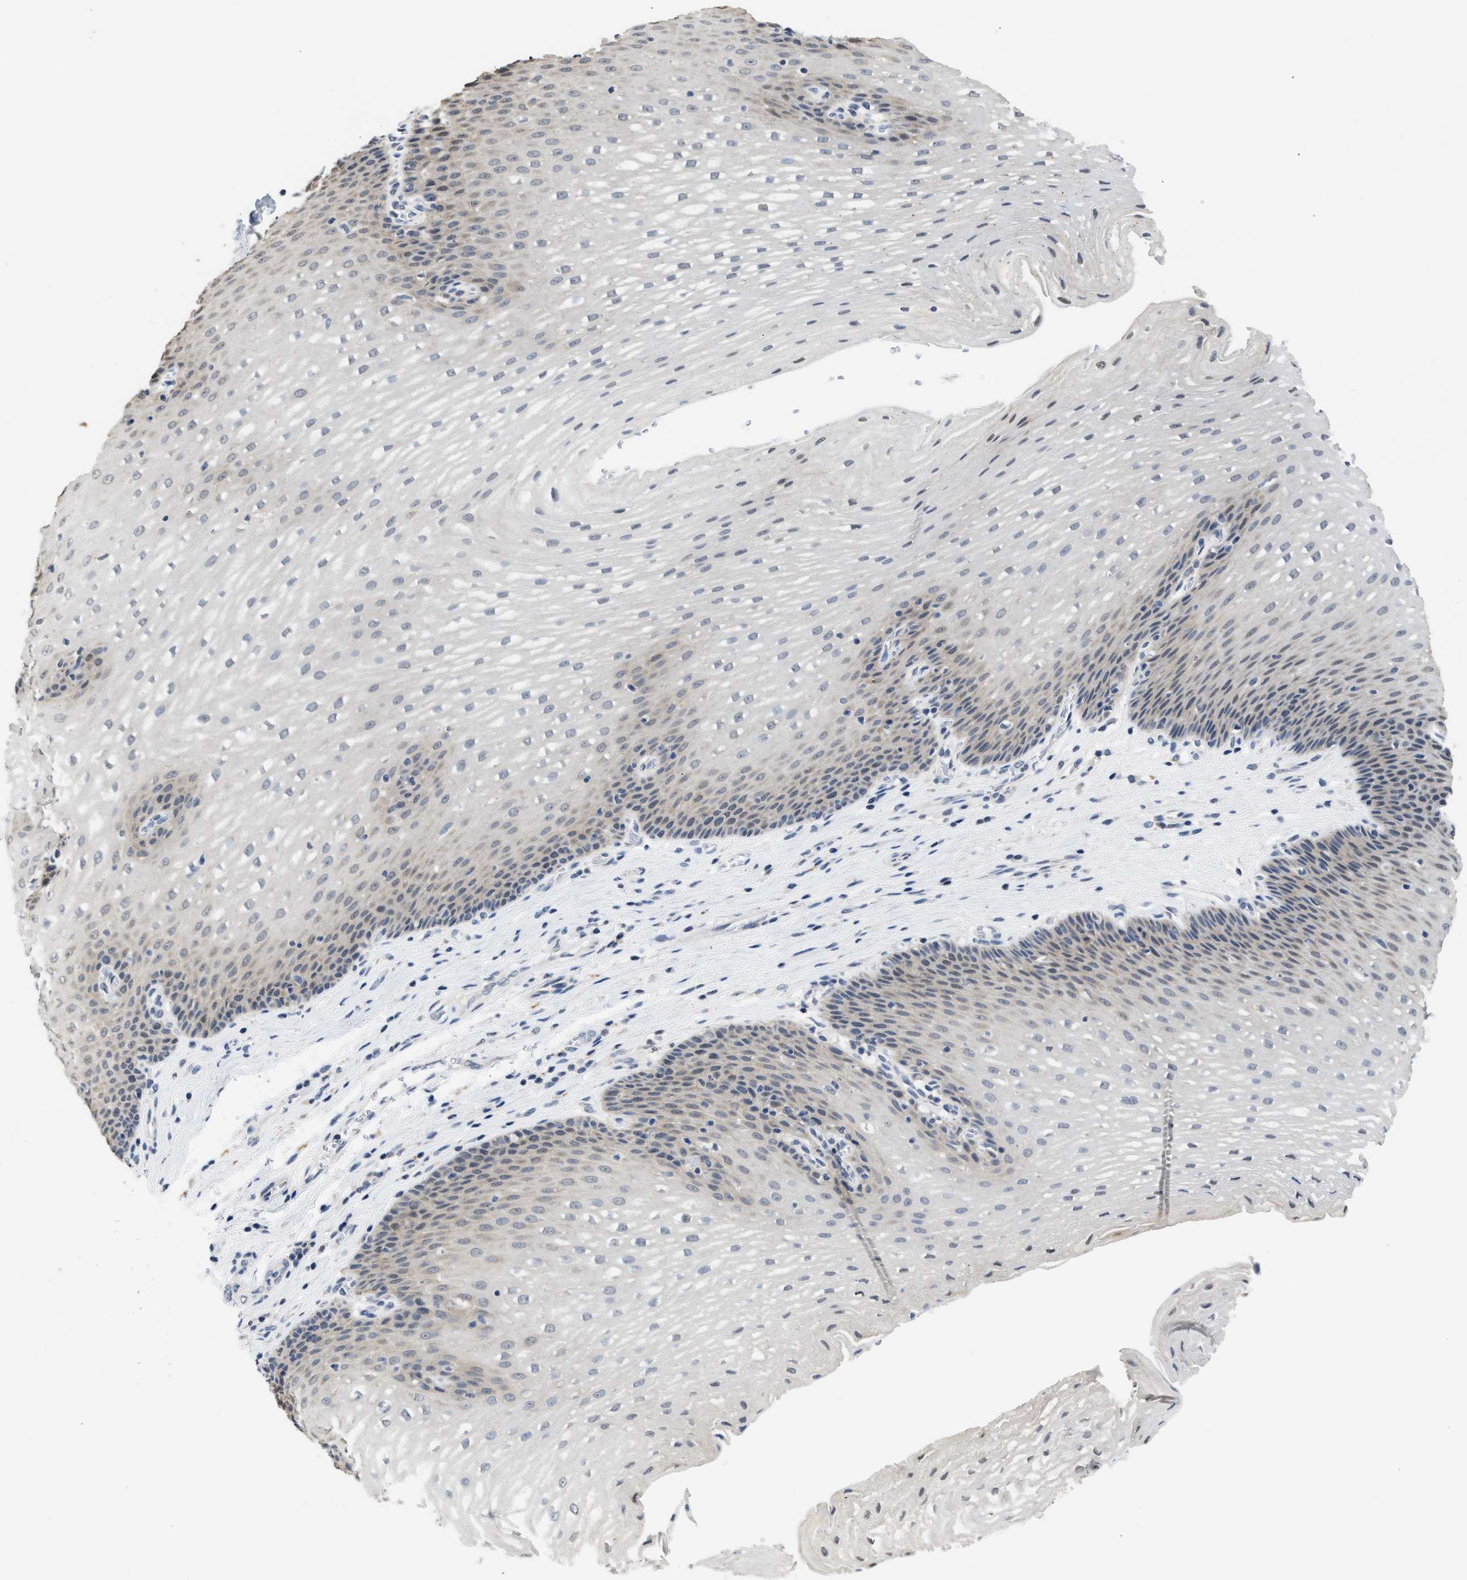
{"staining": {"intensity": "negative", "quantity": "none", "location": "none"}, "tissue": "esophagus", "cell_type": "Squamous epithelial cells", "image_type": "normal", "snomed": [{"axis": "morphology", "description": "Normal tissue, NOS"}, {"axis": "topography", "description": "Esophagus"}], "caption": "This image is of benign esophagus stained with IHC to label a protein in brown with the nuclei are counter-stained blue. There is no positivity in squamous epithelial cells. (Immunohistochemistry (ihc), brightfield microscopy, high magnification).", "gene": "PPM1L", "patient": {"sex": "male", "age": 48}}